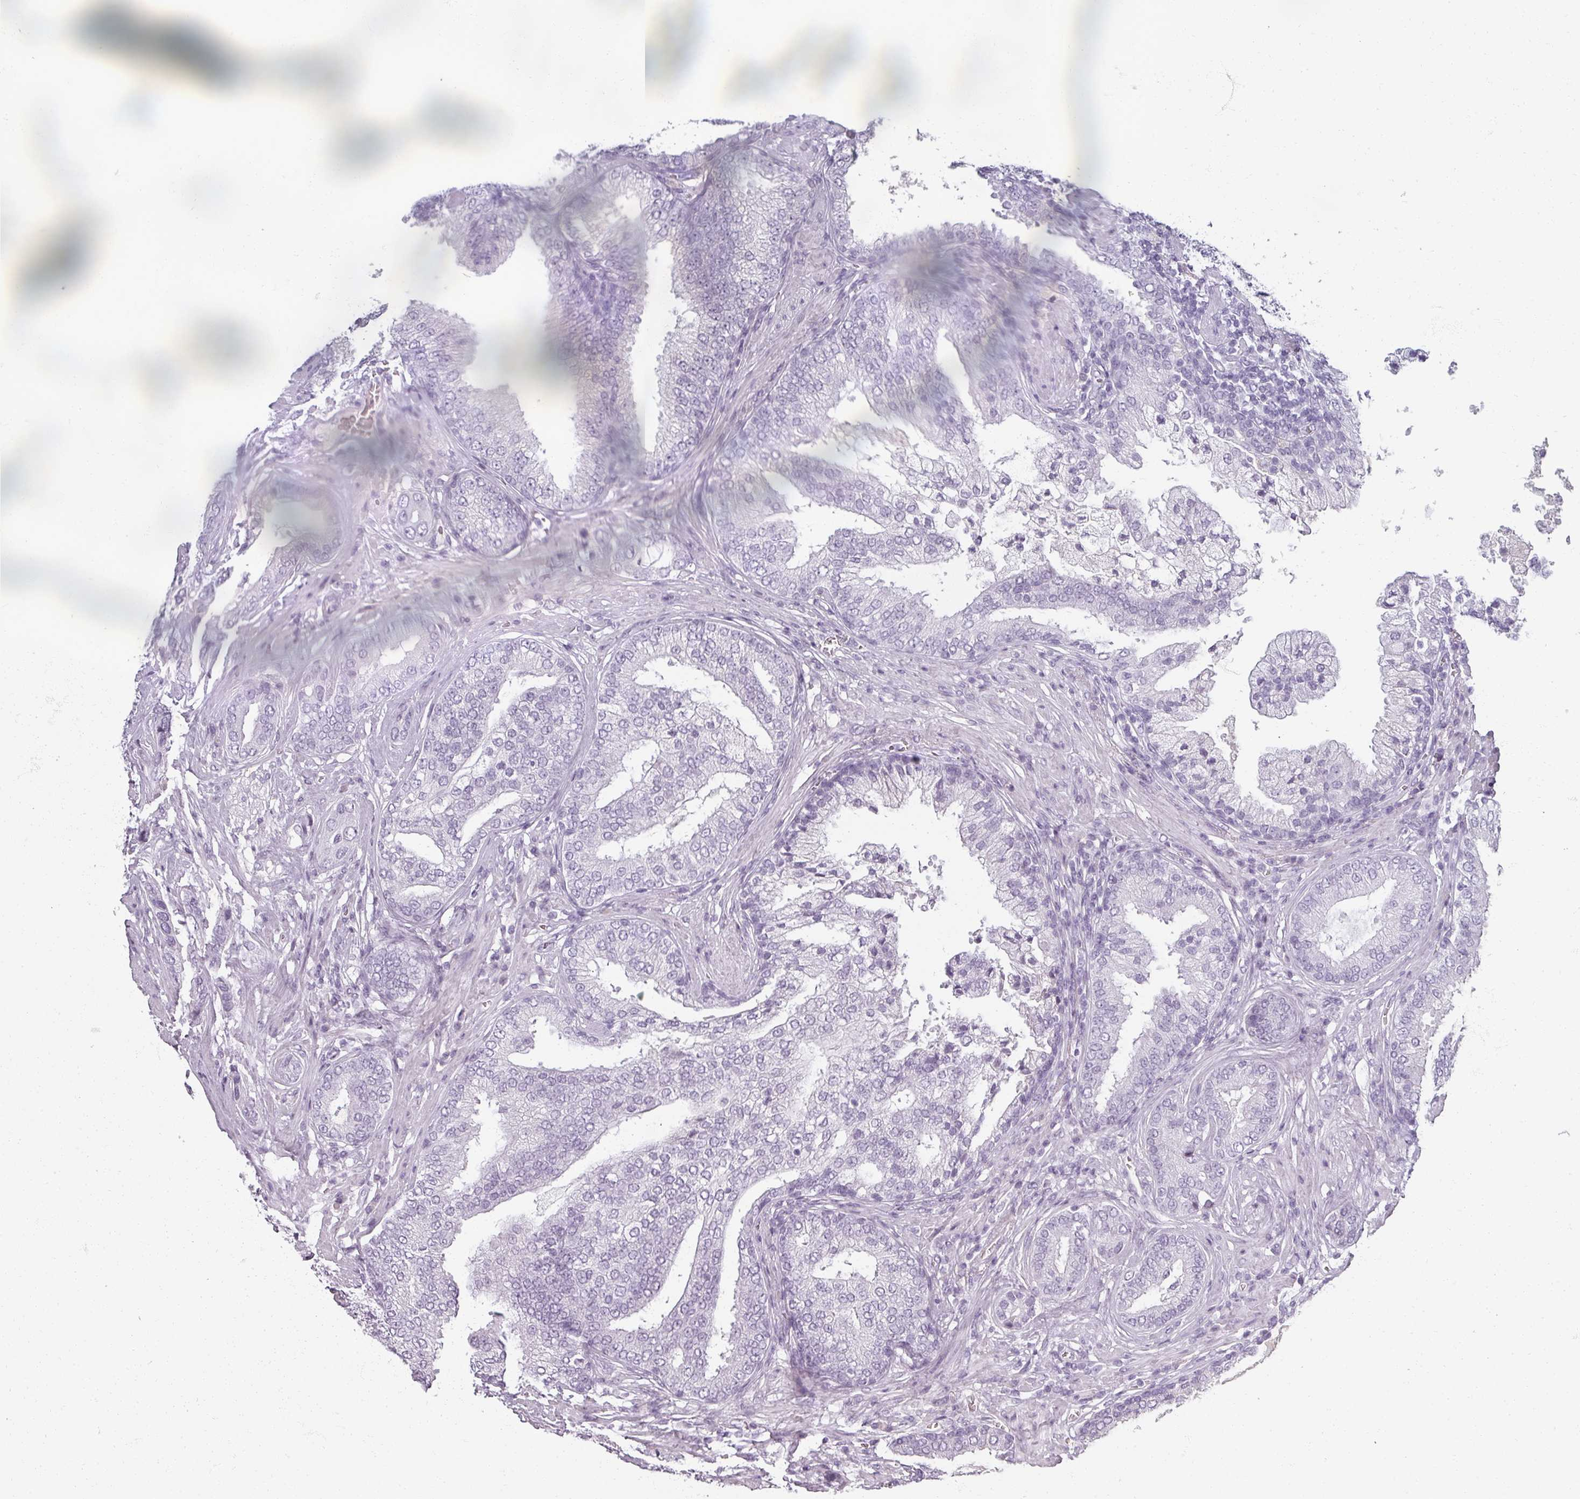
{"staining": {"intensity": "negative", "quantity": "none", "location": "none"}, "tissue": "prostate cancer", "cell_type": "Tumor cells", "image_type": "cancer", "snomed": [{"axis": "morphology", "description": "Adenocarcinoma, High grade"}, {"axis": "topography", "description": "Prostate"}], "caption": "This is an immunohistochemistry image of human prostate cancer. There is no staining in tumor cells.", "gene": "REG3G", "patient": {"sex": "male", "age": 55}}